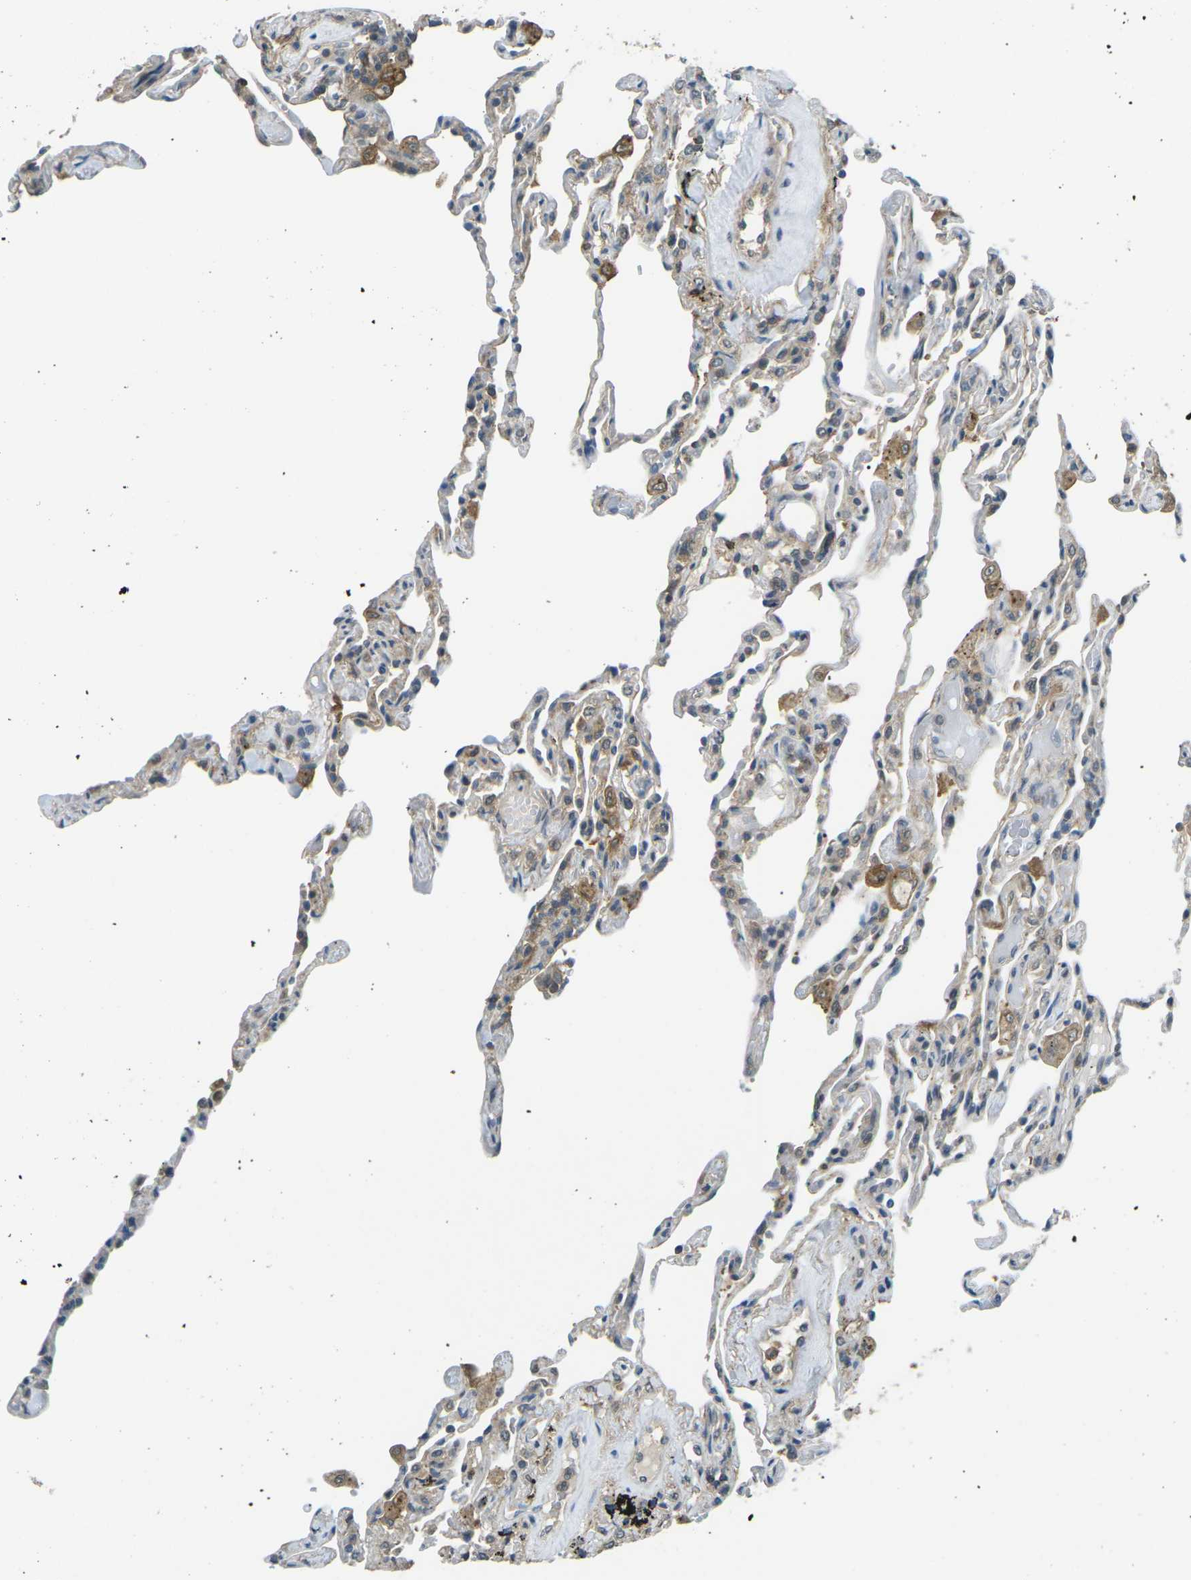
{"staining": {"intensity": "moderate", "quantity": "<25%", "location": "cytoplasmic/membranous"}, "tissue": "lung", "cell_type": "Alveolar cells", "image_type": "normal", "snomed": [{"axis": "morphology", "description": "Normal tissue, NOS"}, {"axis": "topography", "description": "Lung"}], "caption": "Protein staining of unremarkable lung displays moderate cytoplasmic/membranous staining in approximately <25% of alveolar cells. Using DAB (3,3'-diaminobenzidine) (brown) and hematoxylin (blue) stains, captured at high magnification using brightfield microscopy.", "gene": "PIEZO2", "patient": {"sex": "male", "age": 59}}